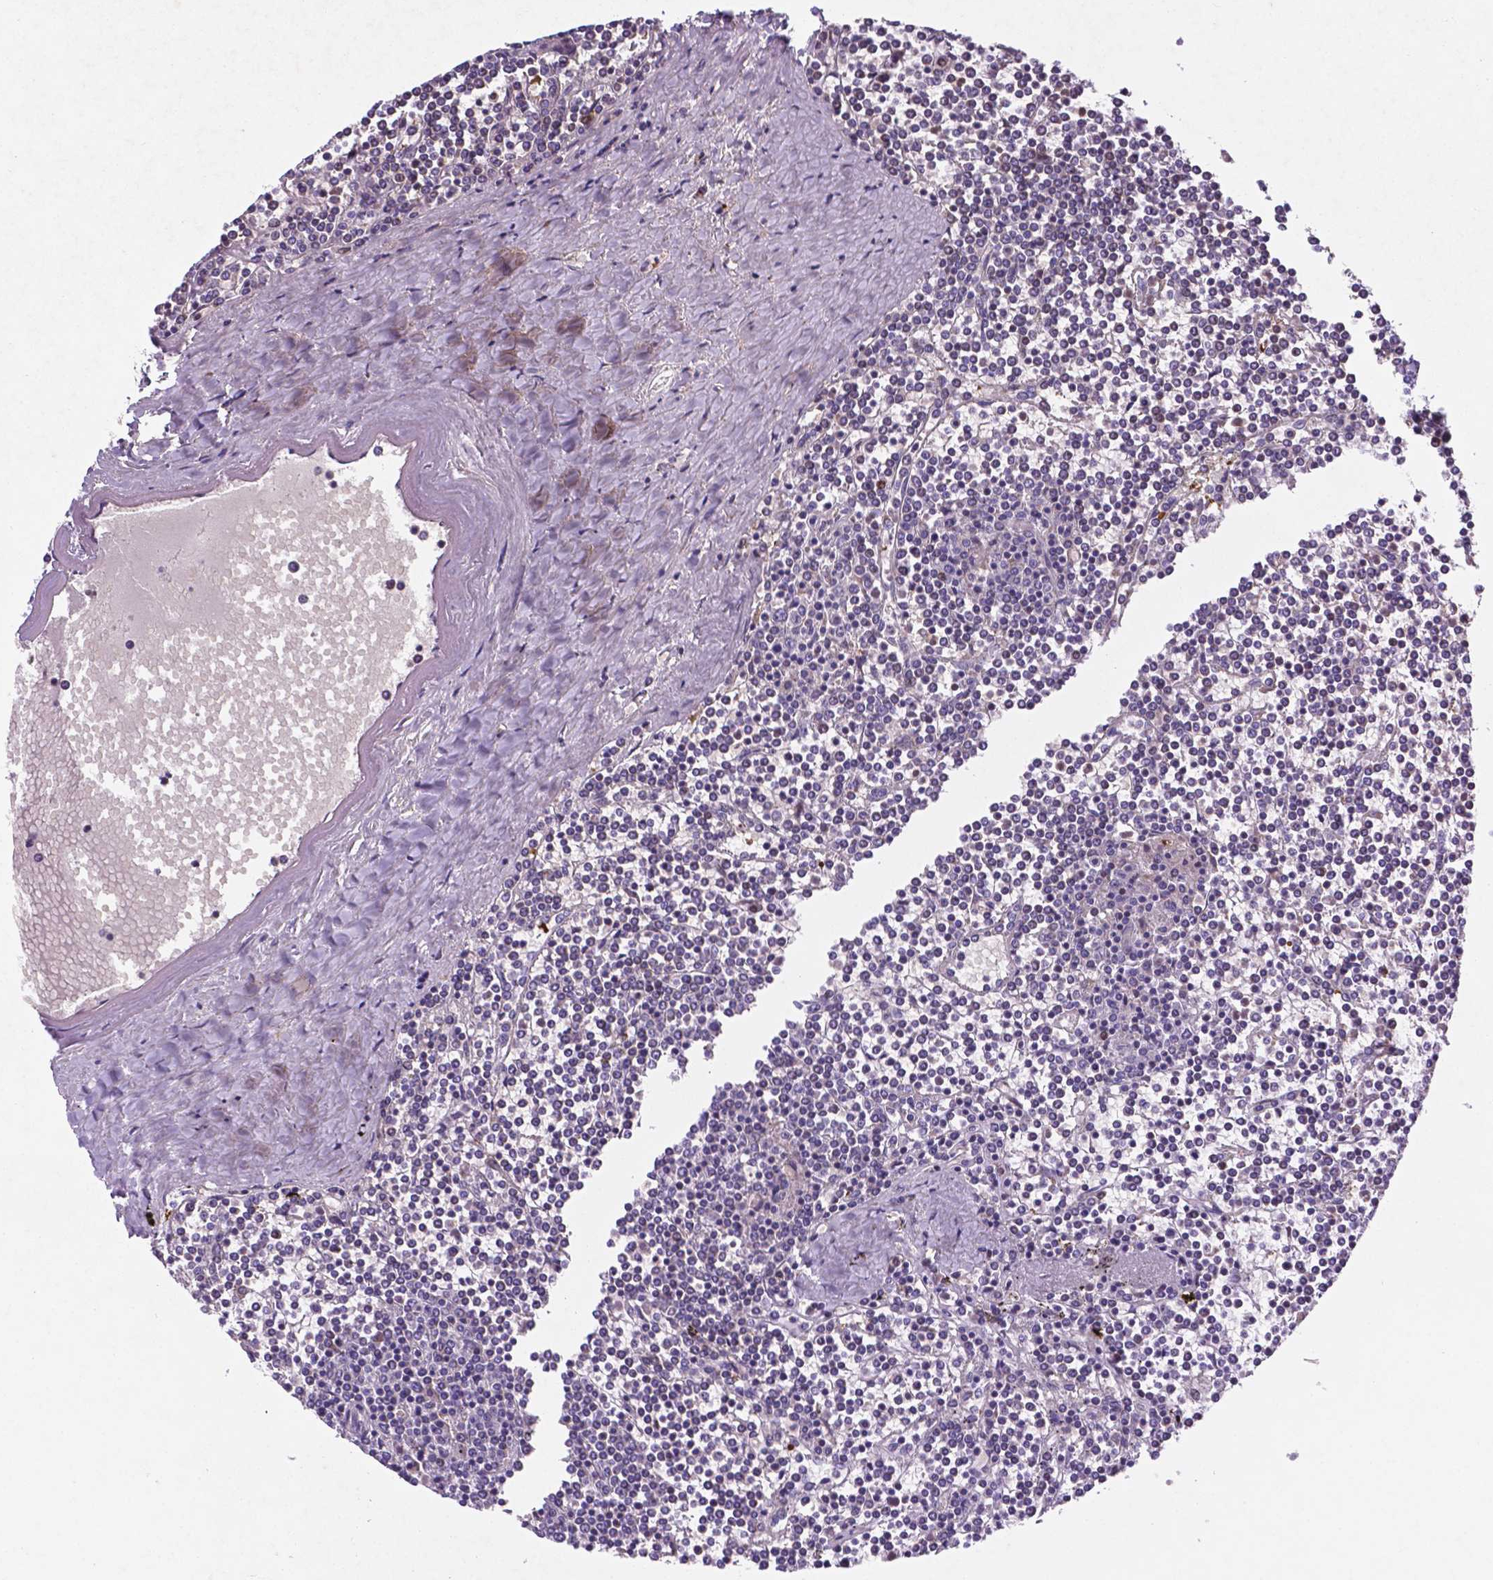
{"staining": {"intensity": "negative", "quantity": "none", "location": "none"}, "tissue": "lymphoma", "cell_type": "Tumor cells", "image_type": "cancer", "snomed": [{"axis": "morphology", "description": "Malignant lymphoma, non-Hodgkin's type, Low grade"}, {"axis": "topography", "description": "Spleen"}], "caption": "Malignant lymphoma, non-Hodgkin's type (low-grade) stained for a protein using immunohistochemistry (IHC) displays no staining tumor cells.", "gene": "TM4SF20", "patient": {"sex": "female", "age": 19}}